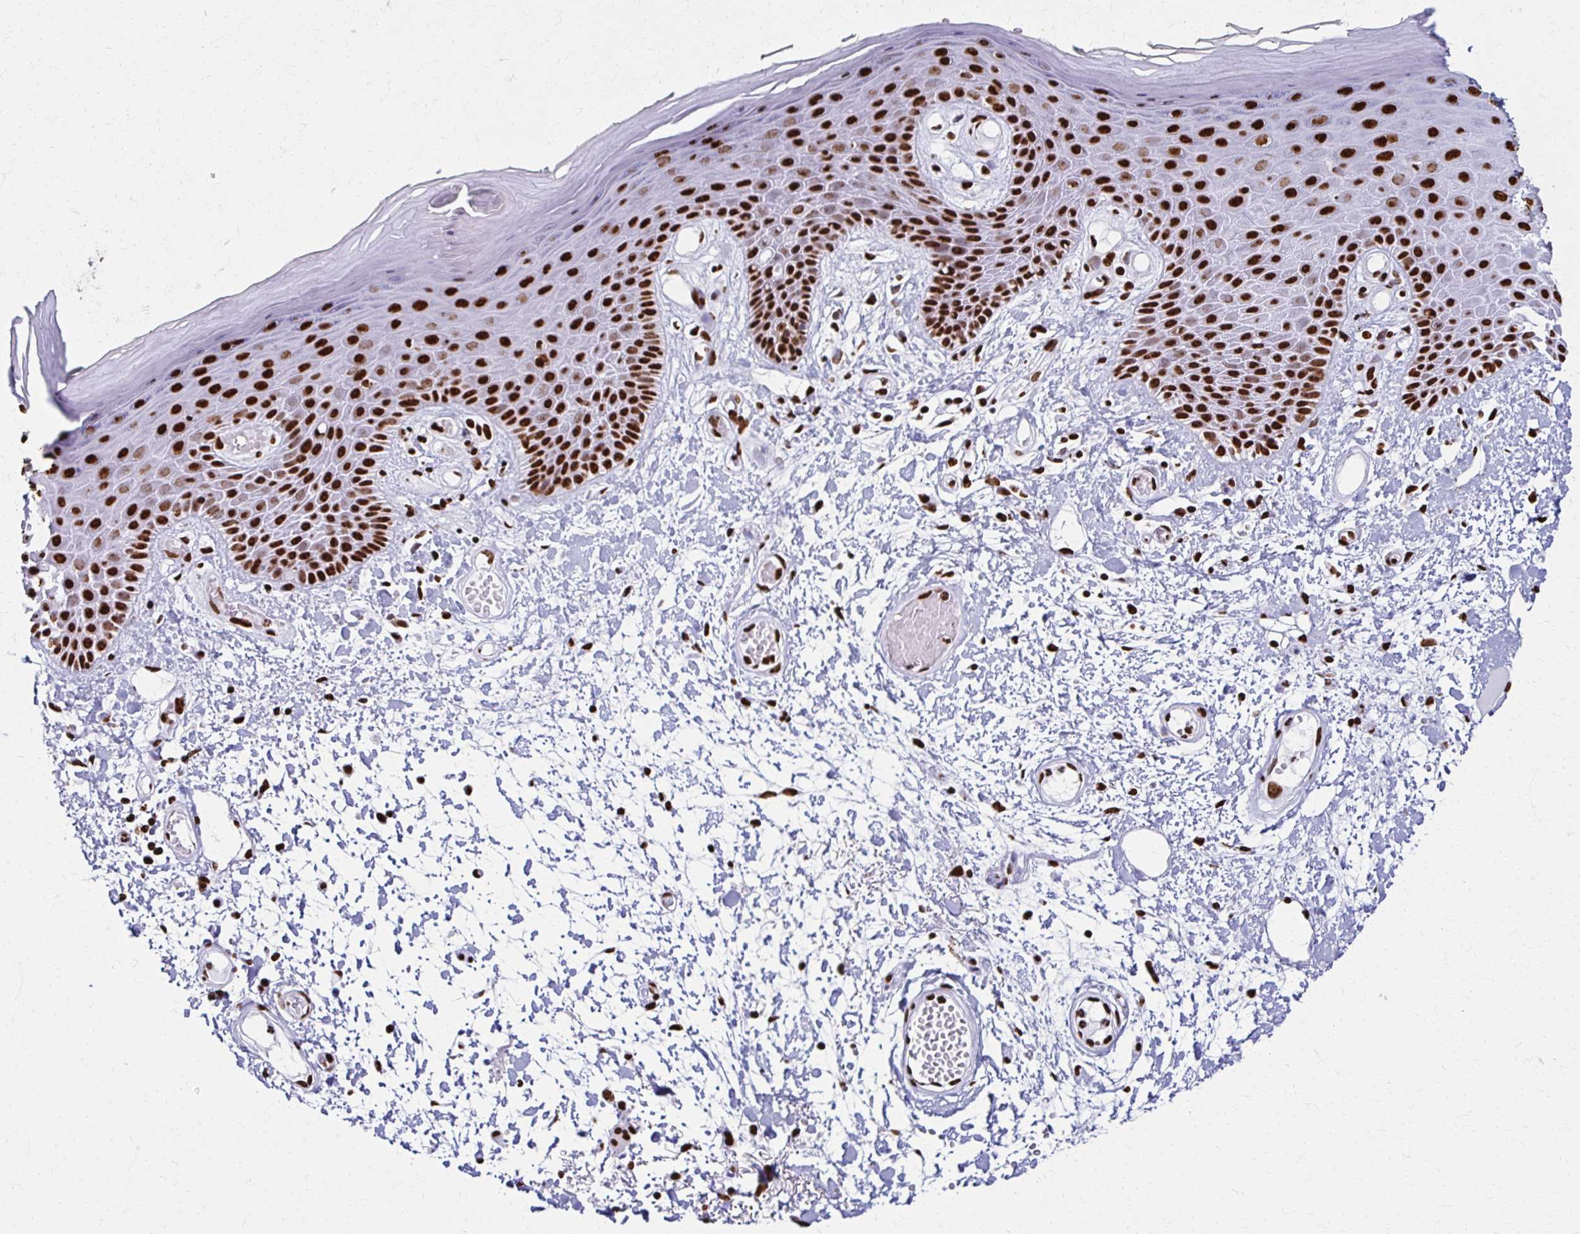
{"staining": {"intensity": "strong", "quantity": ">75%", "location": "nuclear"}, "tissue": "skin", "cell_type": "Epidermal cells", "image_type": "normal", "snomed": [{"axis": "morphology", "description": "Normal tissue, NOS"}, {"axis": "topography", "description": "Anal"}, {"axis": "topography", "description": "Peripheral nerve tissue"}], "caption": "A high-resolution micrograph shows immunohistochemistry staining of unremarkable skin, which exhibits strong nuclear staining in about >75% of epidermal cells.", "gene": "NONO", "patient": {"sex": "male", "age": 78}}